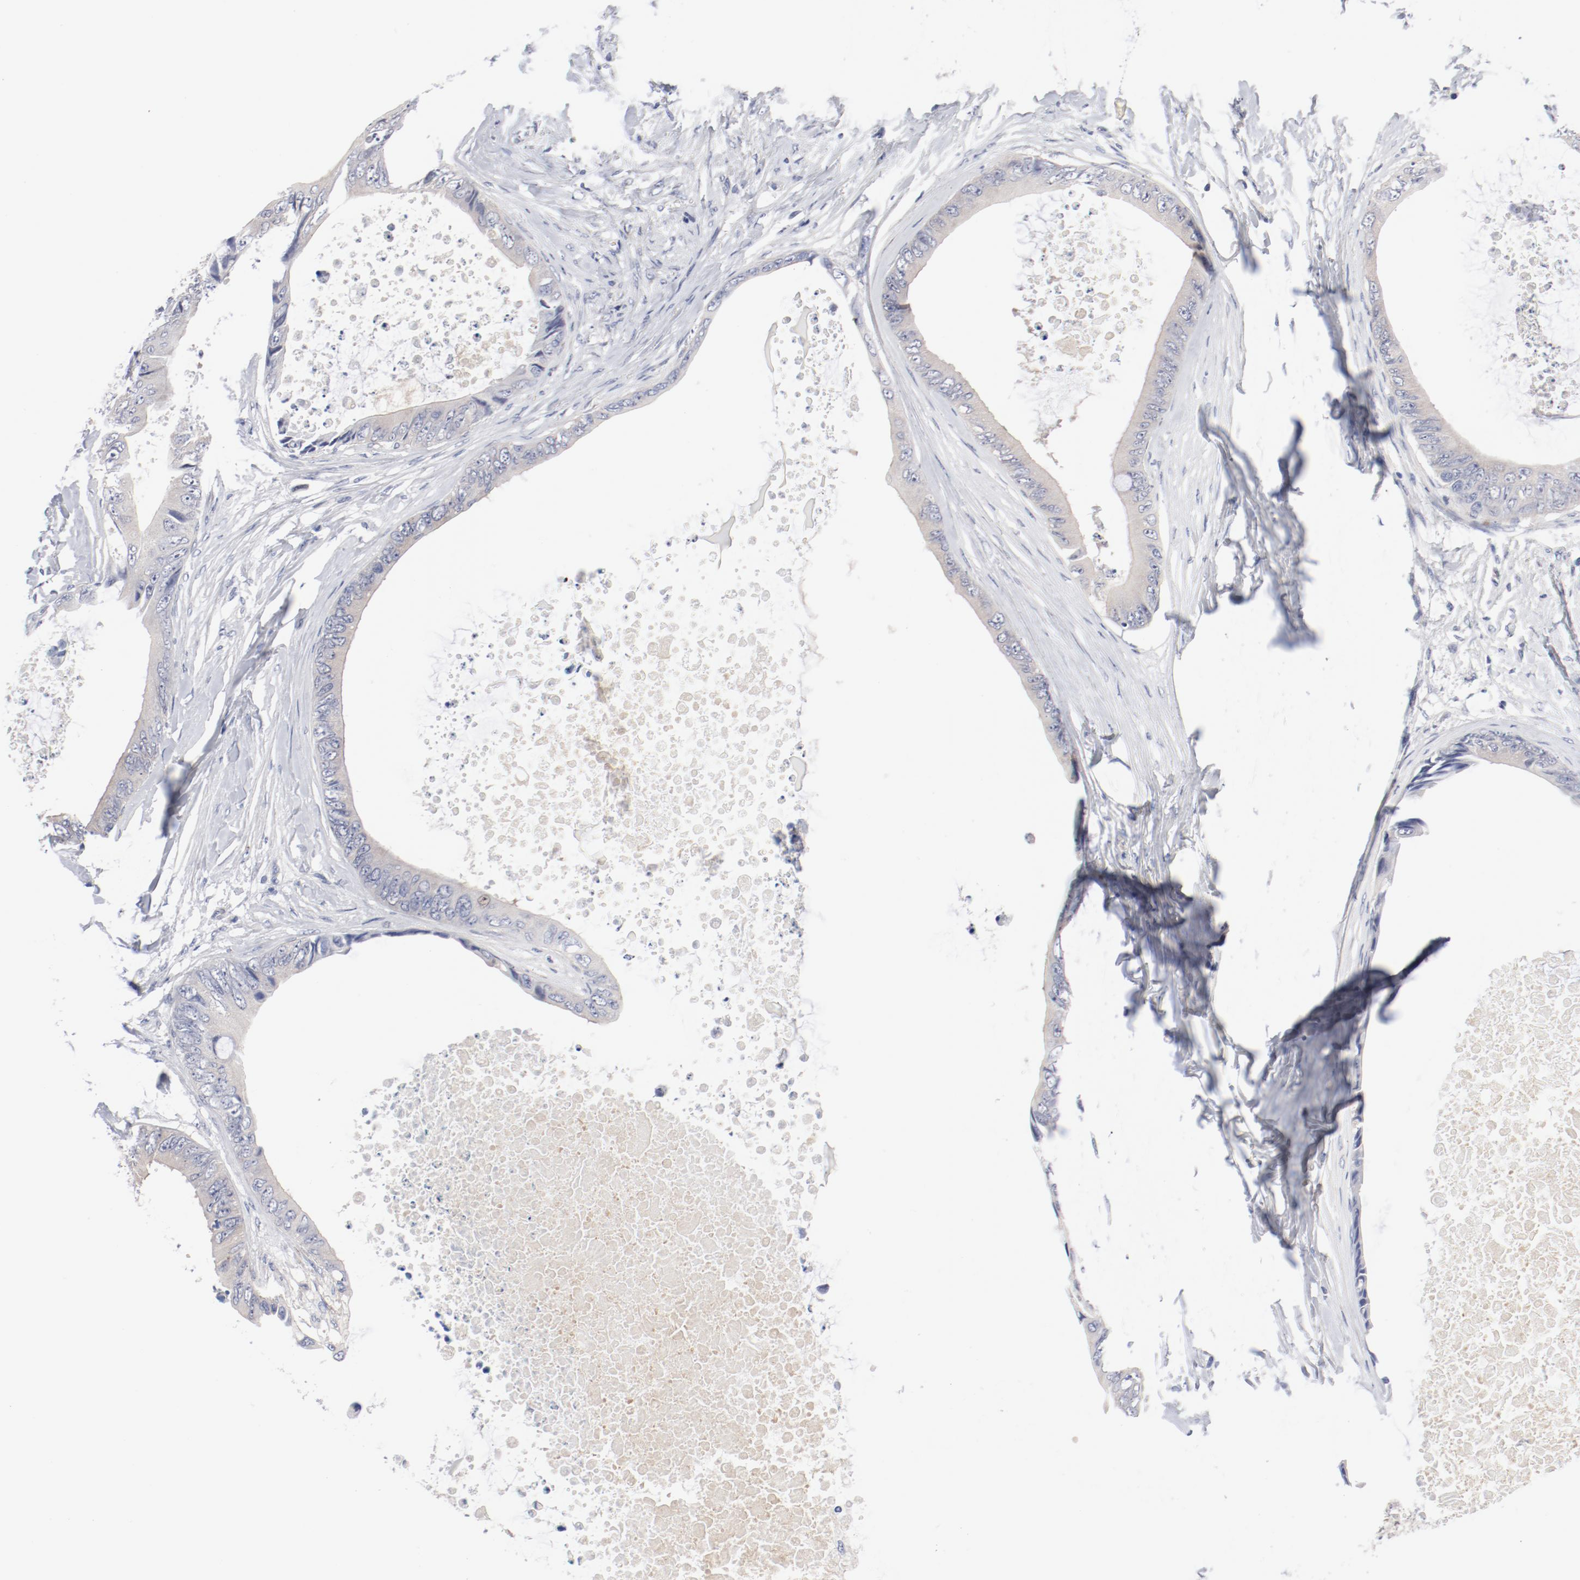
{"staining": {"intensity": "negative", "quantity": "none", "location": "none"}, "tissue": "colorectal cancer", "cell_type": "Tumor cells", "image_type": "cancer", "snomed": [{"axis": "morphology", "description": "Normal tissue, NOS"}, {"axis": "morphology", "description": "Adenocarcinoma, NOS"}, {"axis": "topography", "description": "Rectum"}, {"axis": "topography", "description": "Peripheral nerve tissue"}], "caption": "Micrograph shows no significant protein staining in tumor cells of colorectal adenocarcinoma. (DAB immunohistochemistry (IHC), high magnification).", "gene": "GPR143", "patient": {"sex": "female", "age": 77}}